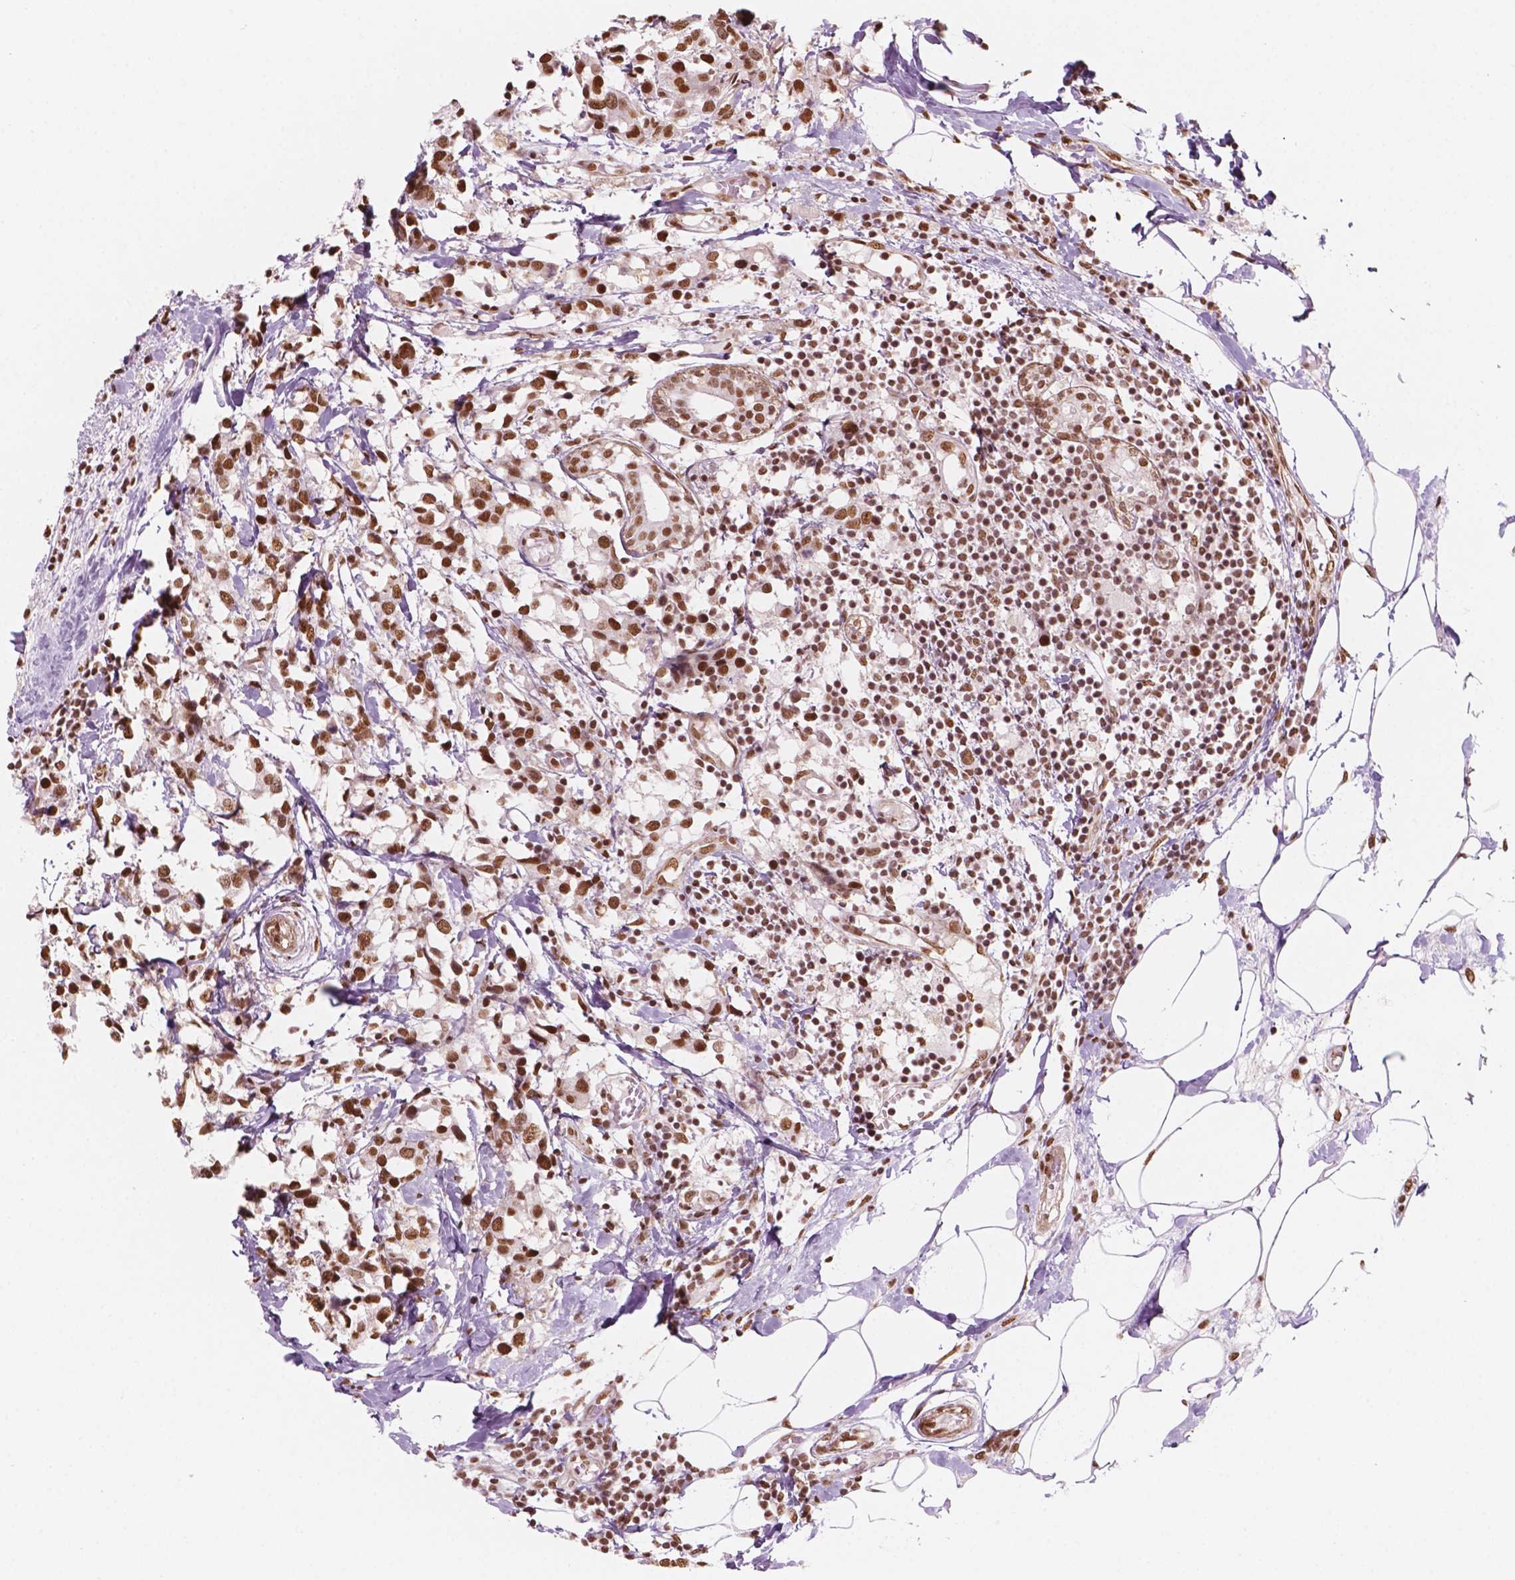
{"staining": {"intensity": "moderate", "quantity": ">75%", "location": "nuclear"}, "tissue": "breast cancer", "cell_type": "Tumor cells", "image_type": "cancer", "snomed": [{"axis": "morphology", "description": "Lobular carcinoma"}, {"axis": "topography", "description": "Breast"}], "caption": "This micrograph reveals breast cancer (lobular carcinoma) stained with immunohistochemistry to label a protein in brown. The nuclear of tumor cells show moderate positivity for the protein. Nuclei are counter-stained blue.", "gene": "GTF3C5", "patient": {"sex": "female", "age": 59}}